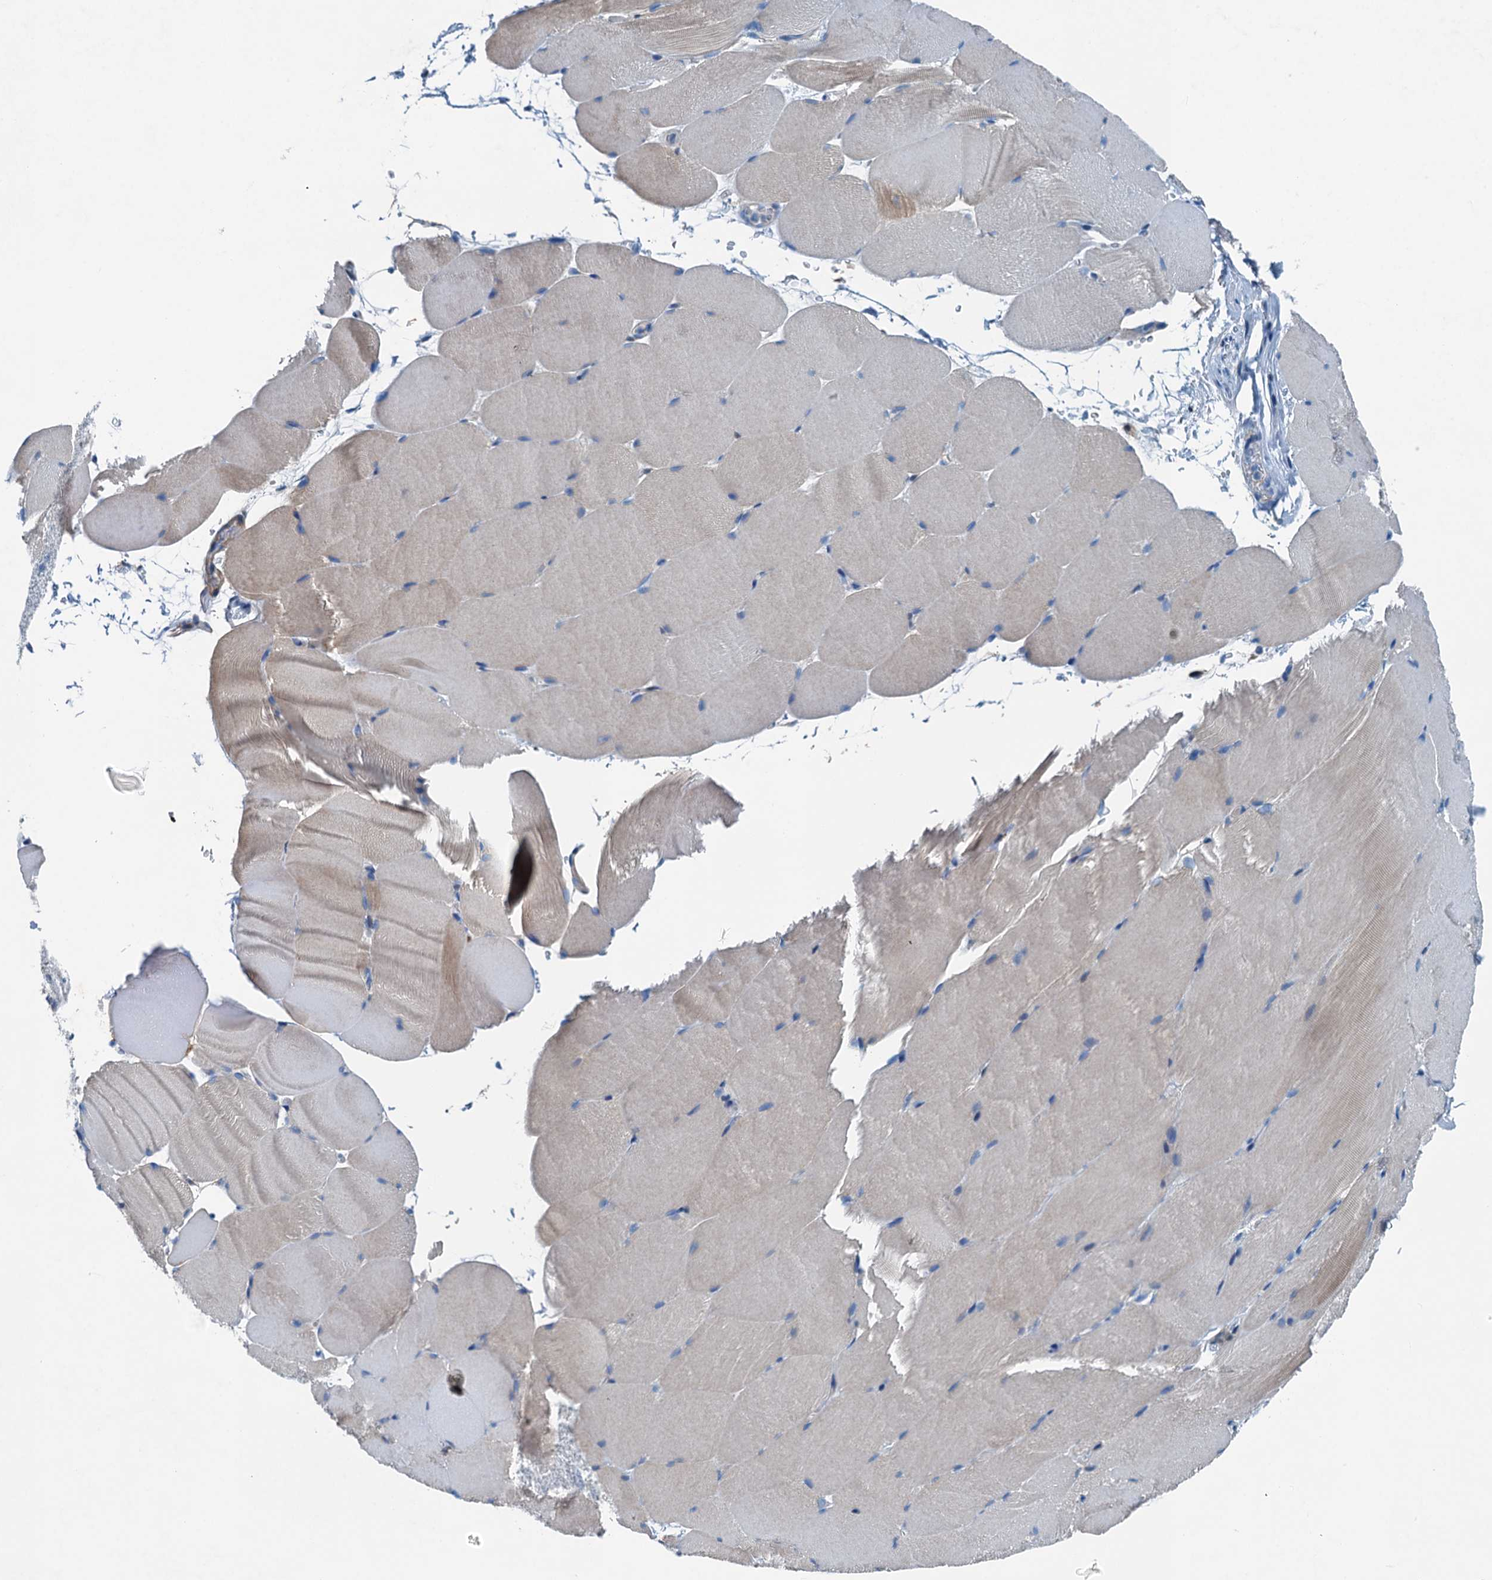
{"staining": {"intensity": "weak", "quantity": "<25%", "location": "cytoplasmic/membranous"}, "tissue": "skeletal muscle", "cell_type": "Myocytes", "image_type": "normal", "snomed": [{"axis": "morphology", "description": "Normal tissue, NOS"}, {"axis": "topography", "description": "Skeletal muscle"}, {"axis": "topography", "description": "Parathyroid gland"}], "caption": "An immunohistochemistry (IHC) image of unremarkable skeletal muscle is shown. There is no staining in myocytes of skeletal muscle. Brightfield microscopy of IHC stained with DAB (brown) and hematoxylin (blue), captured at high magnification.", "gene": "RAB3IL1", "patient": {"sex": "female", "age": 37}}